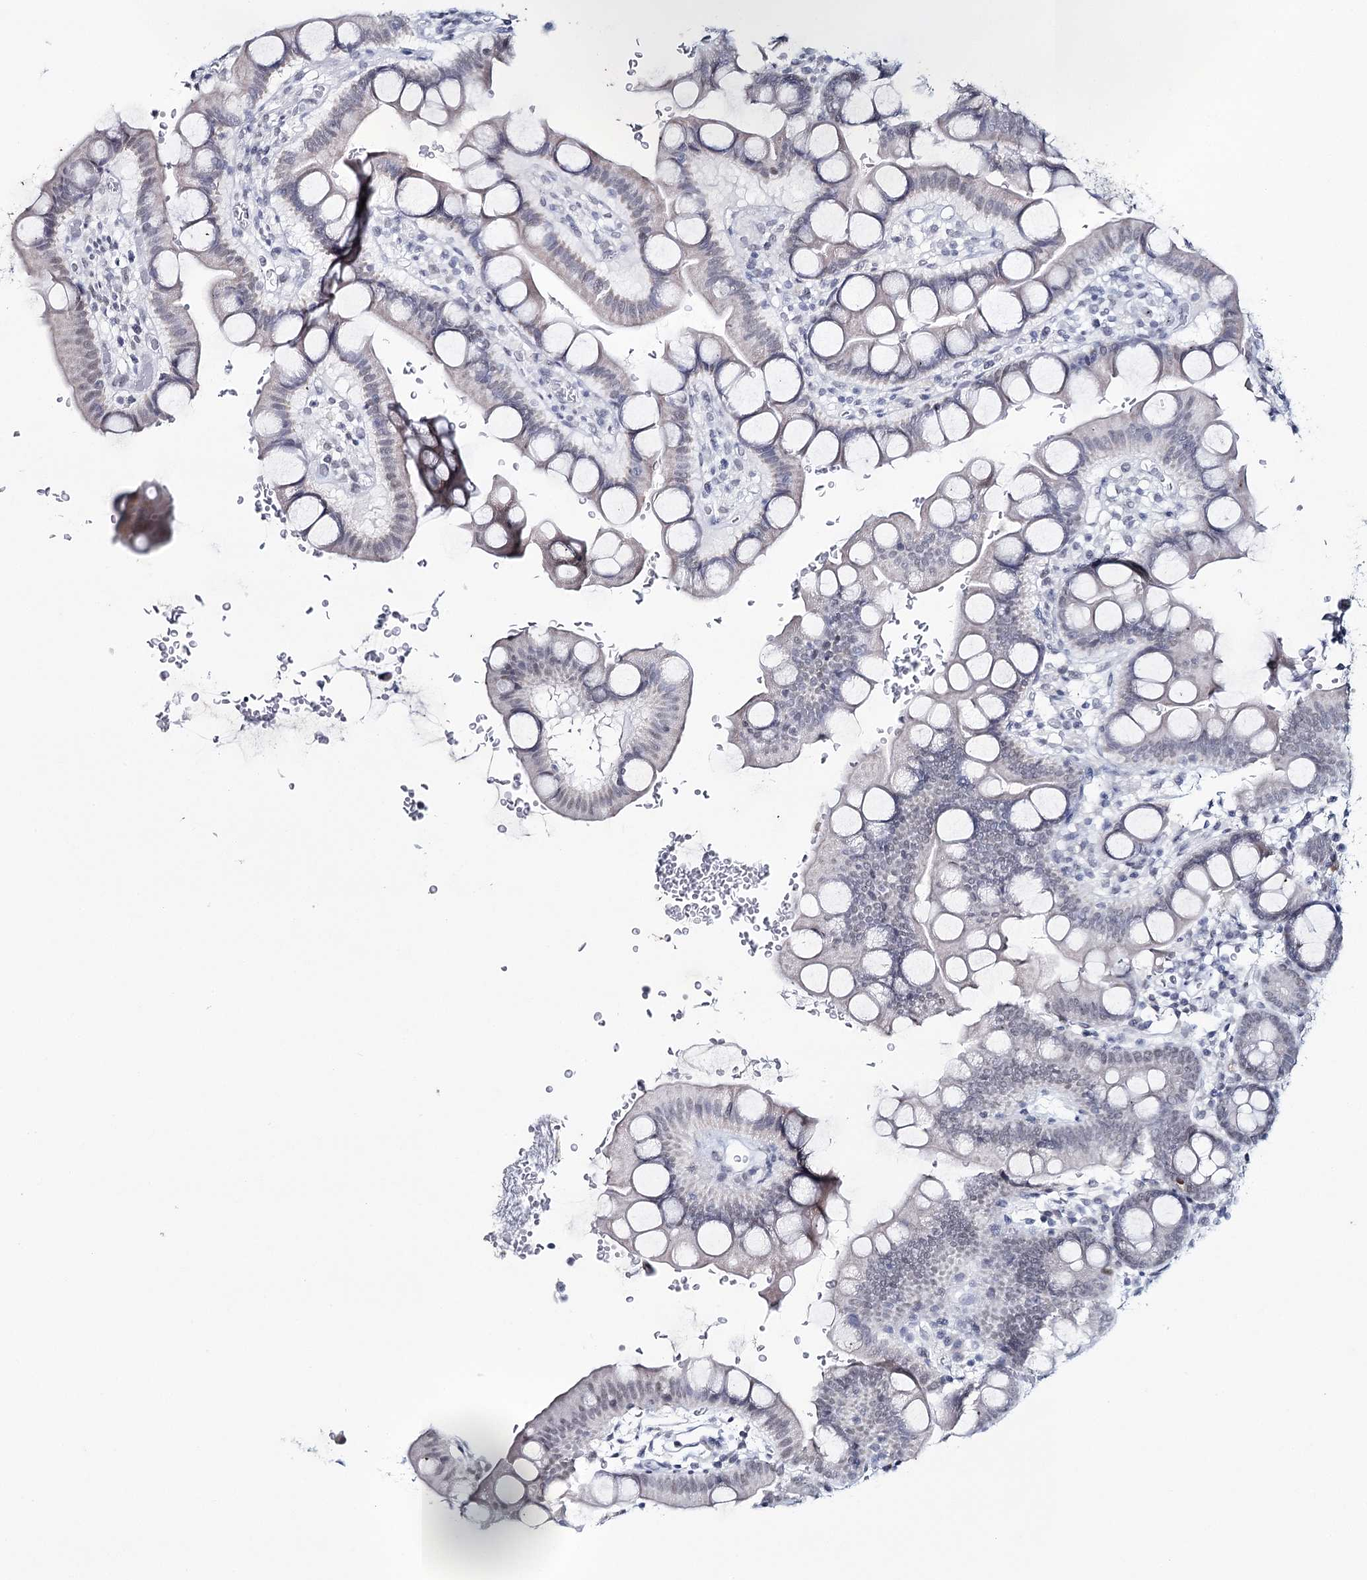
{"staining": {"intensity": "weak", "quantity": "<25%", "location": "nuclear"}, "tissue": "small intestine", "cell_type": "Glandular cells", "image_type": "normal", "snomed": [{"axis": "morphology", "description": "Normal tissue, NOS"}, {"axis": "topography", "description": "Stomach, upper"}, {"axis": "topography", "description": "Stomach, lower"}, {"axis": "topography", "description": "Small intestine"}], "caption": "Protein analysis of unremarkable small intestine exhibits no significant positivity in glandular cells. The staining is performed using DAB (3,3'-diaminobenzidine) brown chromogen with nuclei counter-stained in using hematoxylin.", "gene": "ZC3H8", "patient": {"sex": "male", "age": 68}}